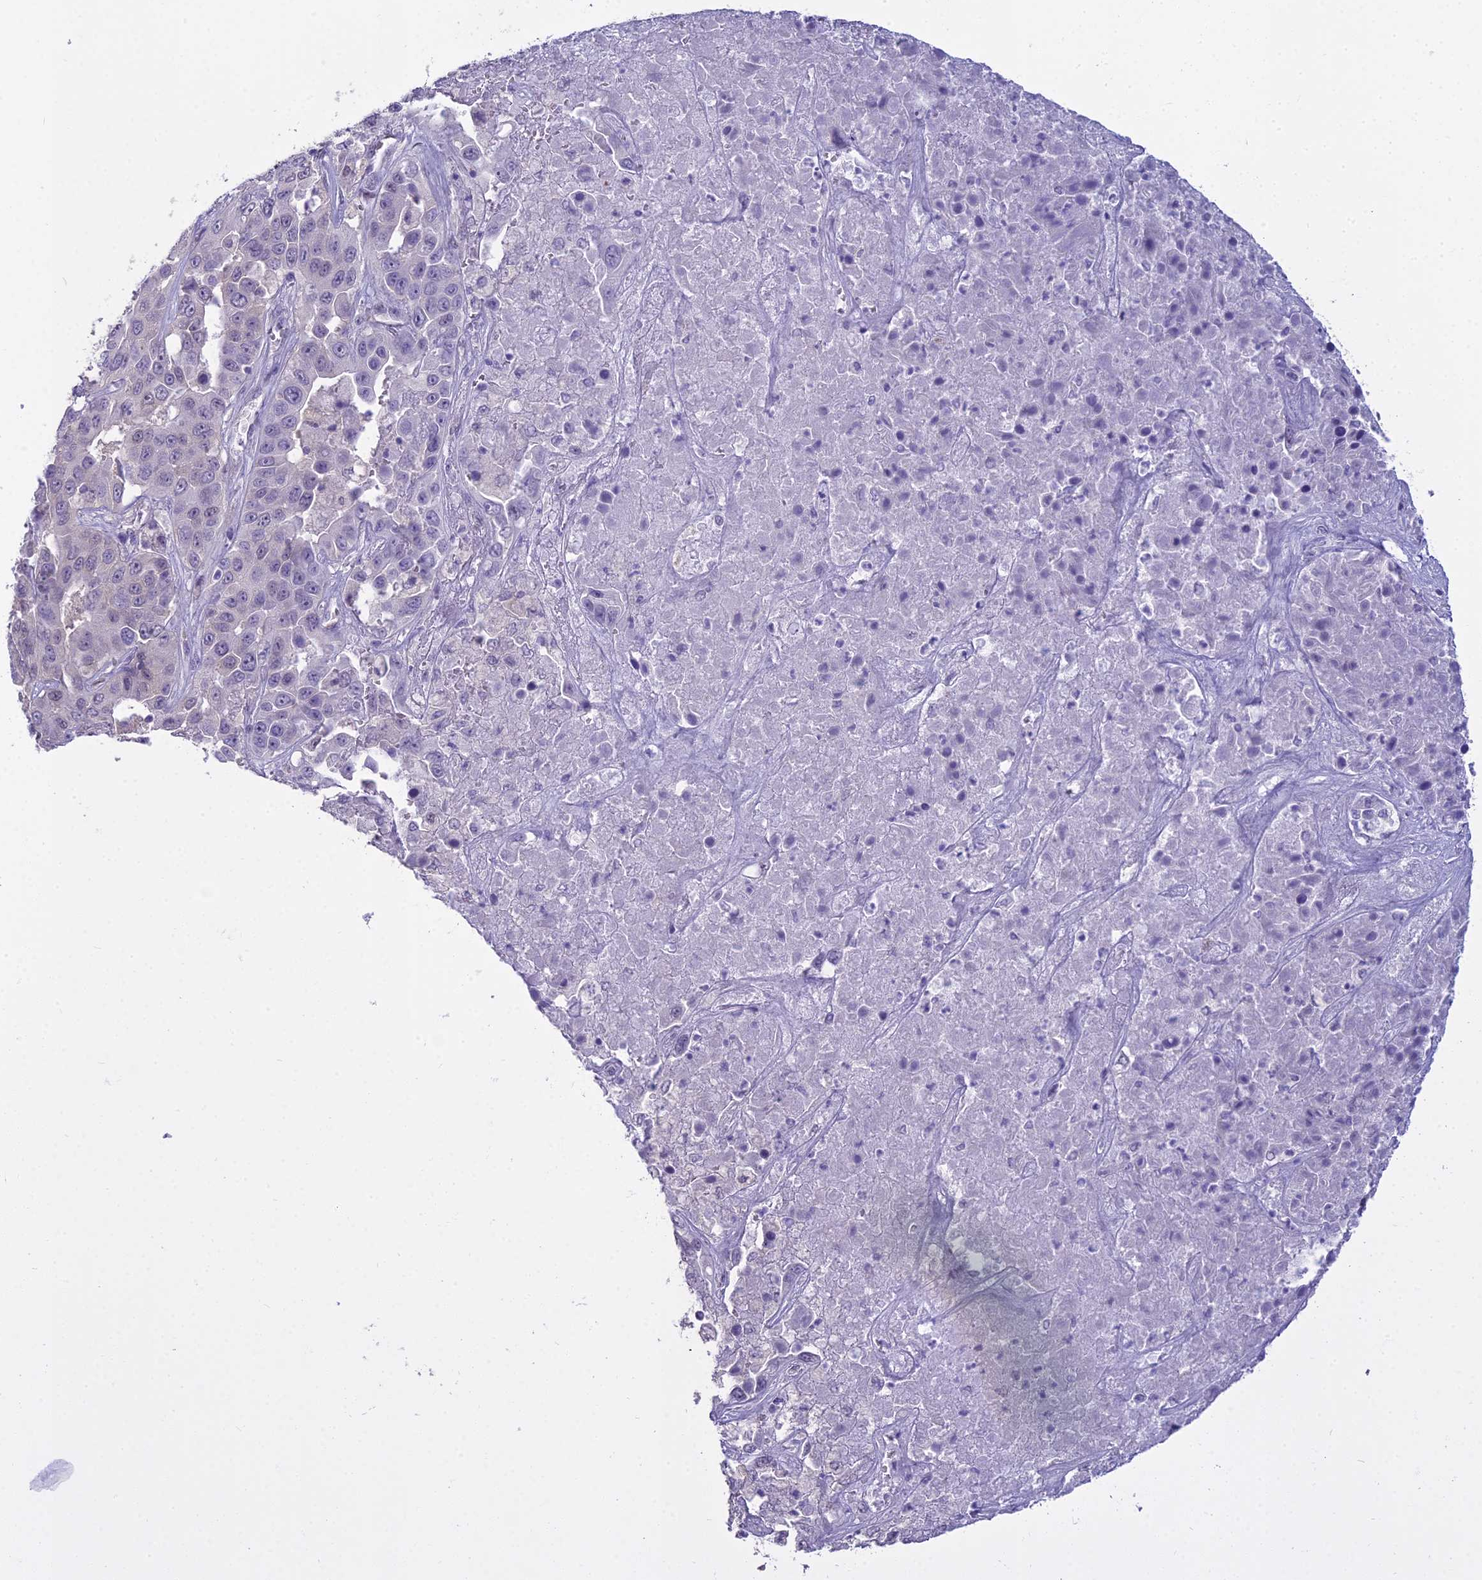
{"staining": {"intensity": "negative", "quantity": "none", "location": "none"}, "tissue": "liver cancer", "cell_type": "Tumor cells", "image_type": "cancer", "snomed": [{"axis": "morphology", "description": "Cholangiocarcinoma"}, {"axis": "topography", "description": "Liver"}], "caption": "Immunohistochemistry (IHC) of human cholangiocarcinoma (liver) shows no positivity in tumor cells.", "gene": "BLNK", "patient": {"sex": "female", "age": 52}}